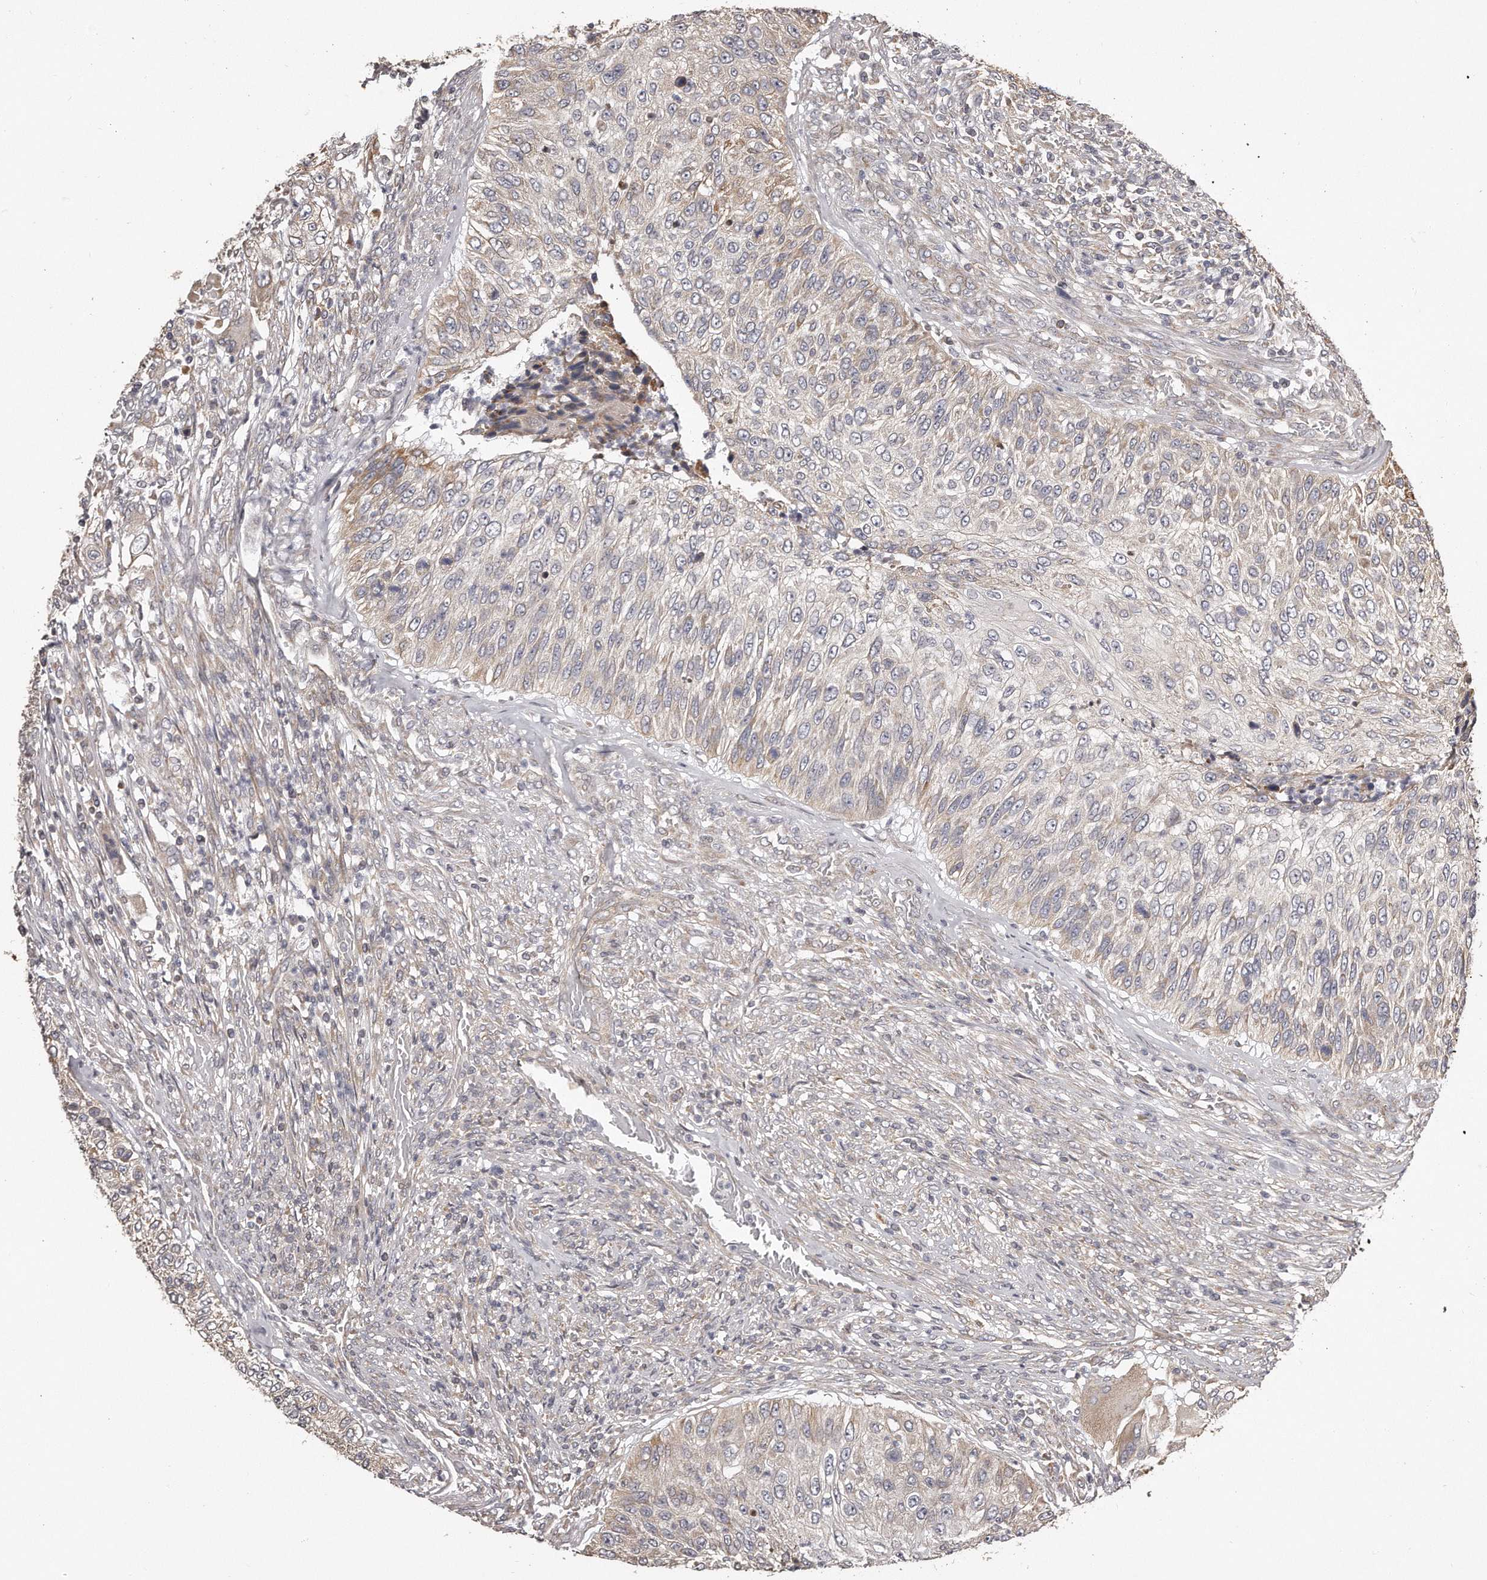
{"staining": {"intensity": "weak", "quantity": "<25%", "location": "cytoplasmic/membranous"}, "tissue": "urothelial cancer", "cell_type": "Tumor cells", "image_type": "cancer", "snomed": [{"axis": "morphology", "description": "Urothelial carcinoma, High grade"}, {"axis": "topography", "description": "Urinary bladder"}], "caption": "Immunohistochemical staining of human urothelial cancer shows no significant expression in tumor cells.", "gene": "TRAPPC14", "patient": {"sex": "female", "age": 60}}